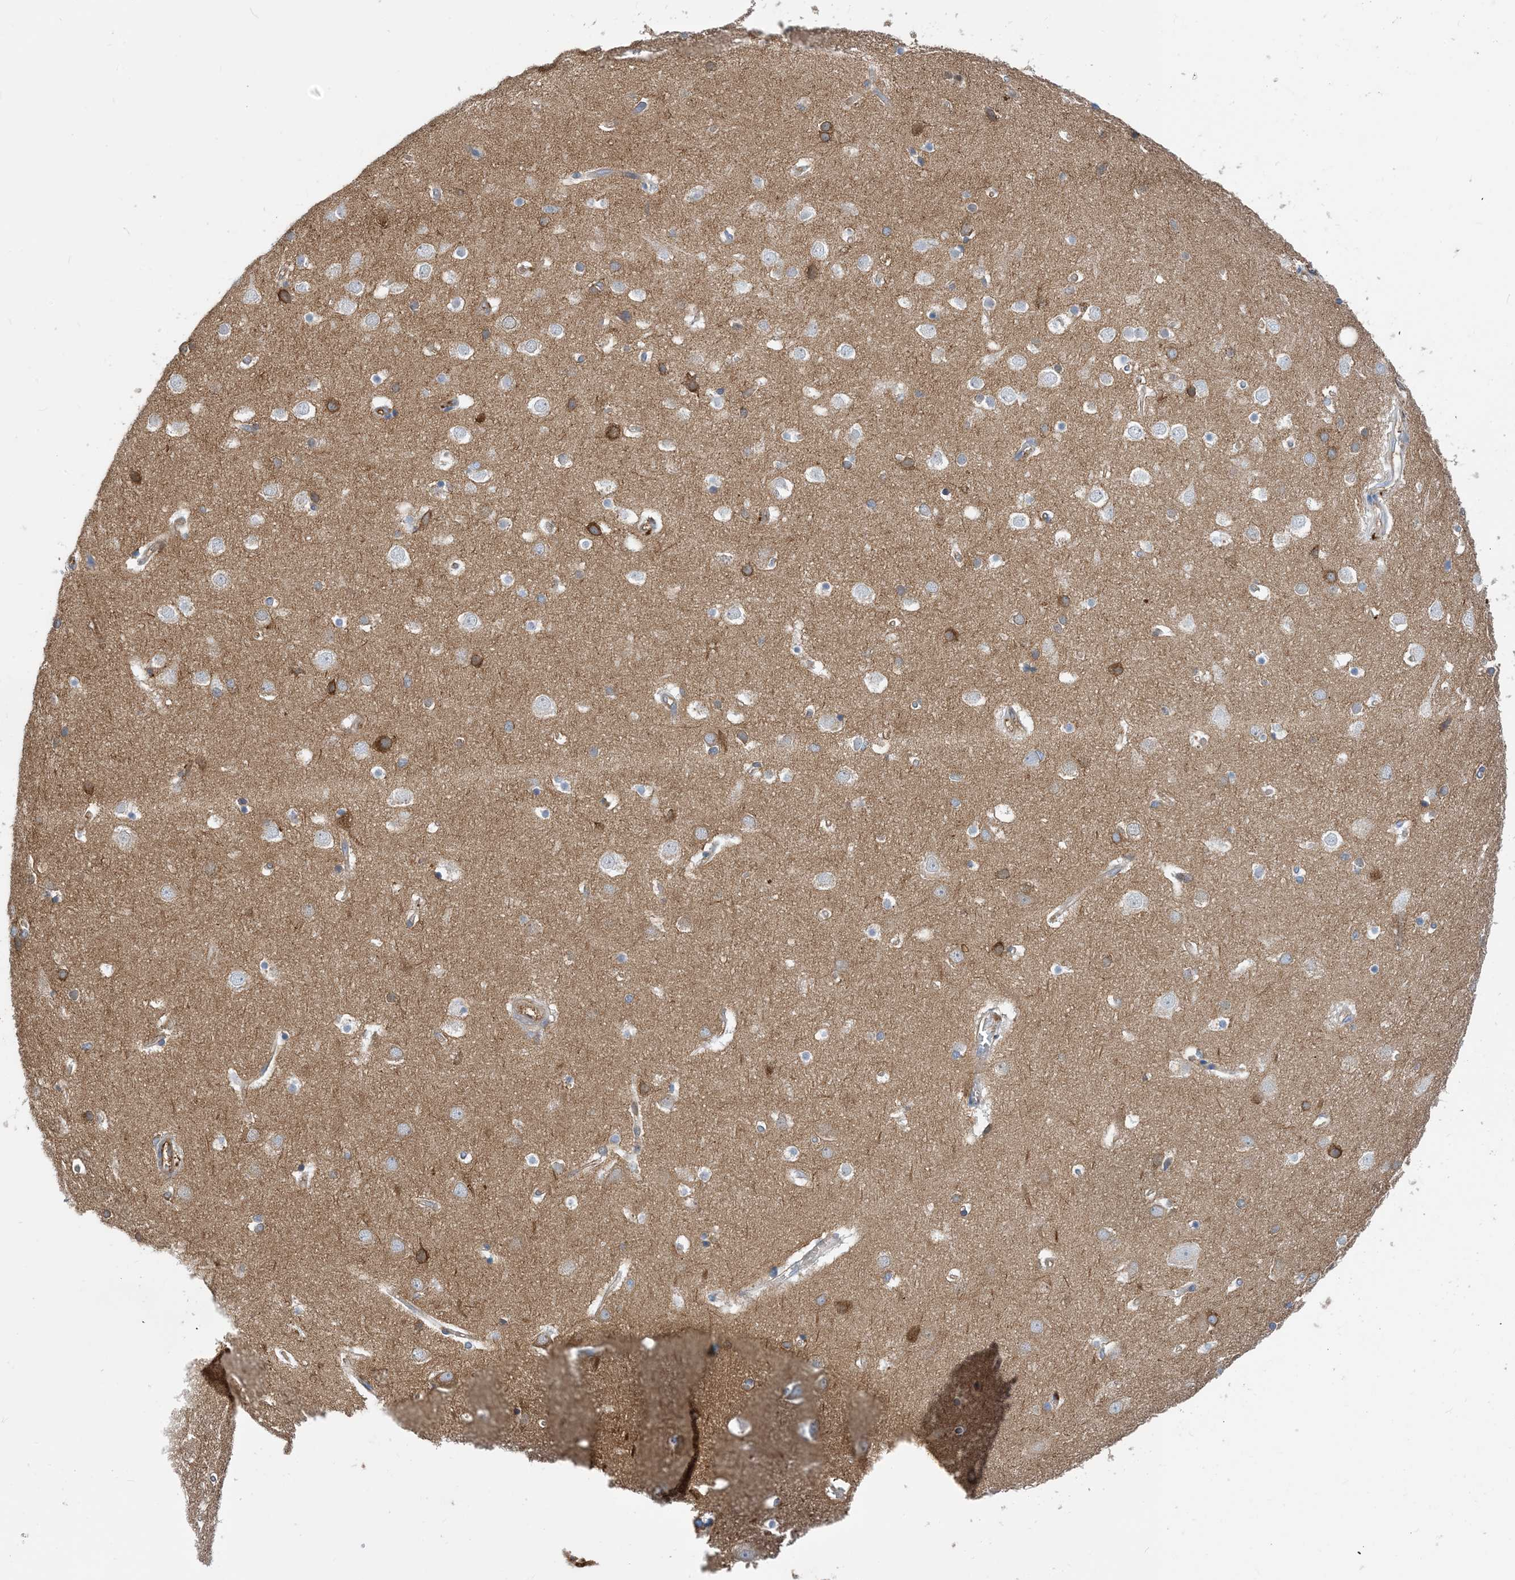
{"staining": {"intensity": "weak", "quantity": ">75%", "location": "cytoplasmic/membranous"}, "tissue": "cerebral cortex", "cell_type": "Endothelial cells", "image_type": "normal", "snomed": [{"axis": "morphology", "description": "Normal tissue, NOS"}, {"axis": "topography", "description": "Cerebral cortex"}], "caption": "High-power microscopy captured an IHC photomicrograph of normal cerebral cortex, revealing weak cytoplasmic/membranous positivity in approximately >75% of endothelial cells. (DAB (3,3'-diaminobenzidine) = brown stain, brightfield microscopy at high magnification).", "gene": "DYNC1LI1", "patient": {"sex": "male", "age": 54}}